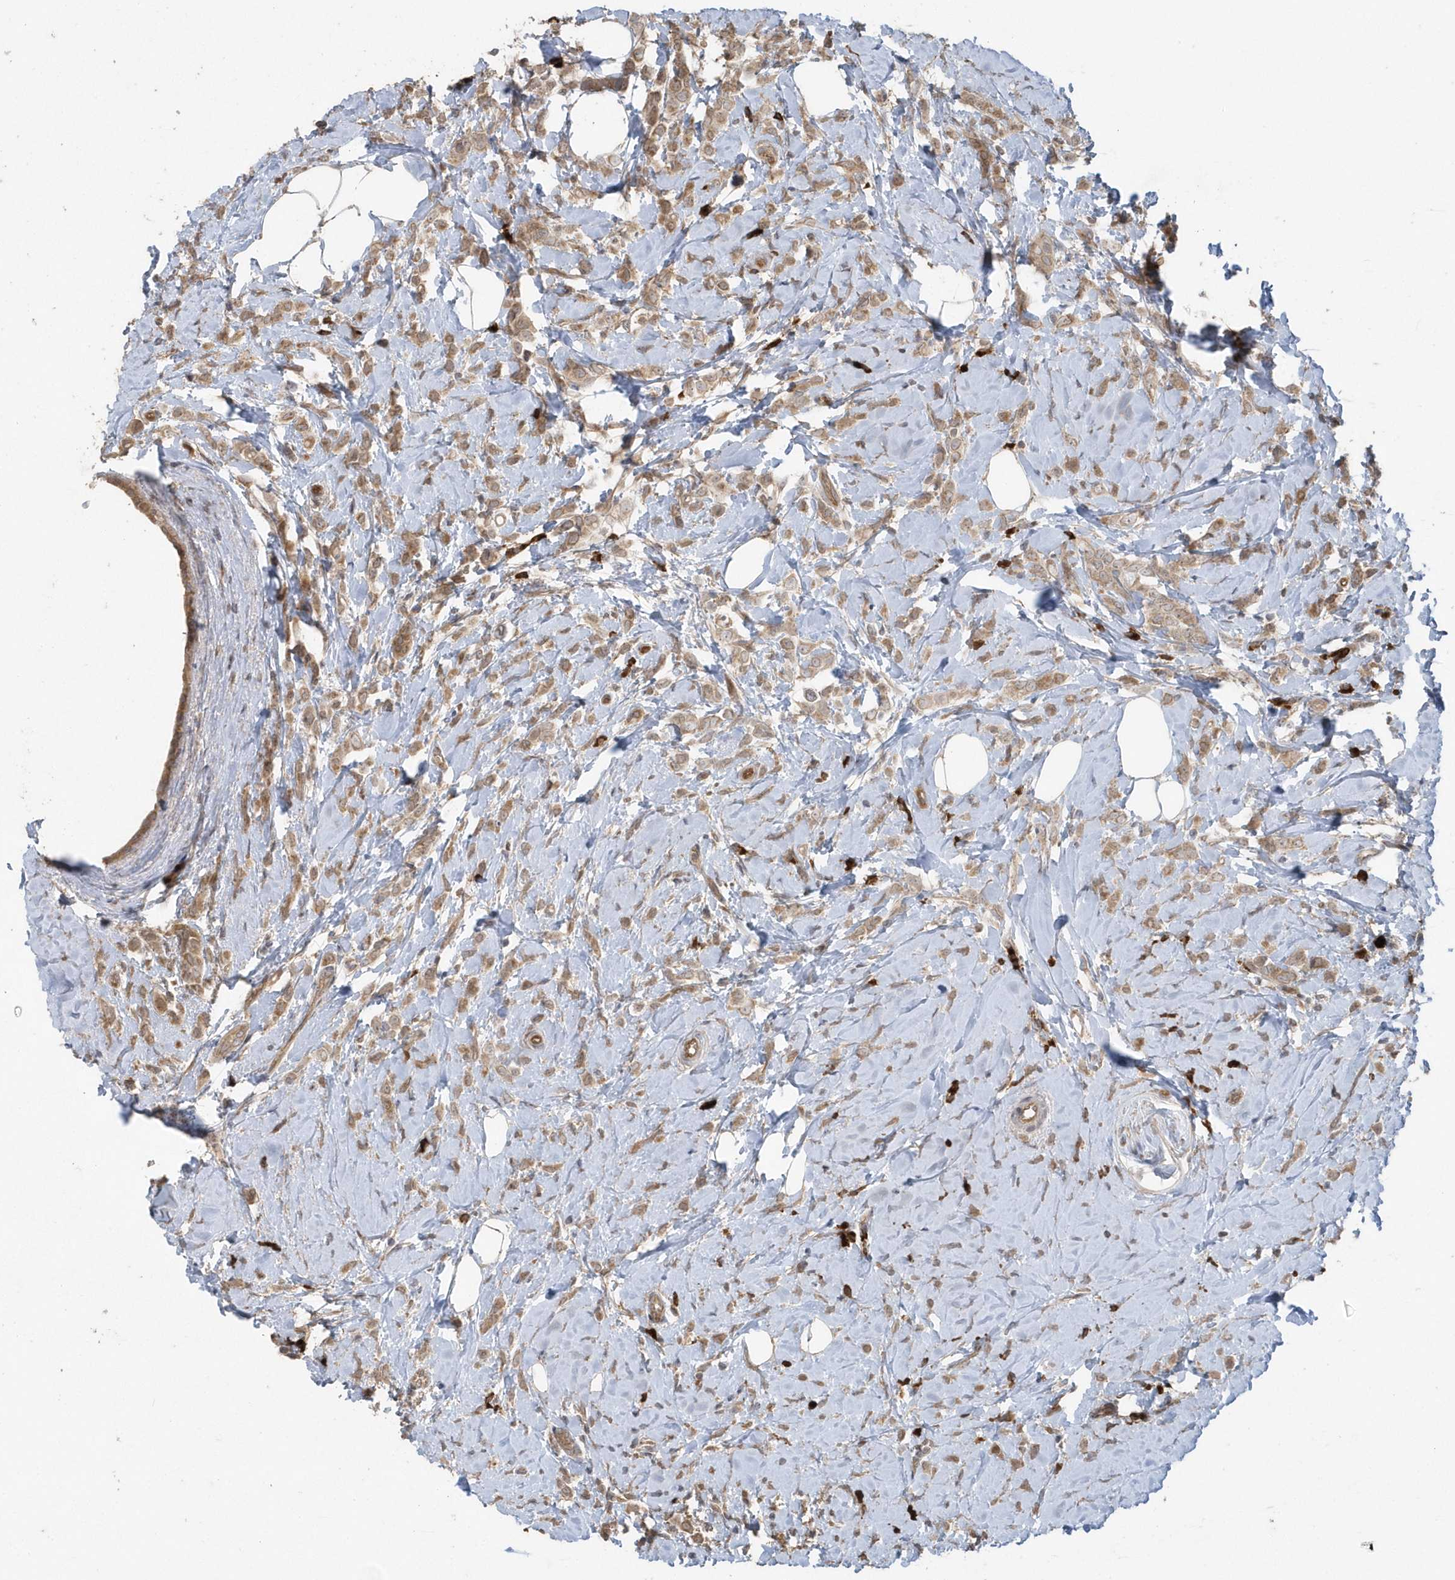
{"staining": {"intensity": "moderate", "quantity": ">75%", "location": "cytoplasmic/membranous"}, "tissue": "breast cancer", "cell_type": "Tumor cells", "image_type": "cancer", "snomed": [{"axis": "morphology", "description": "Lobular carcinoma"}, {"axis": "topography", "description": "Breast"}], "caption": "This is an image of immunohistochemistry staining of breast cancer, which shows moderate expression in the cytoplasmic/membranous of tumor cells.", "gene": "HERPUD1", "patient": {"sex": "female", "age": 47}}